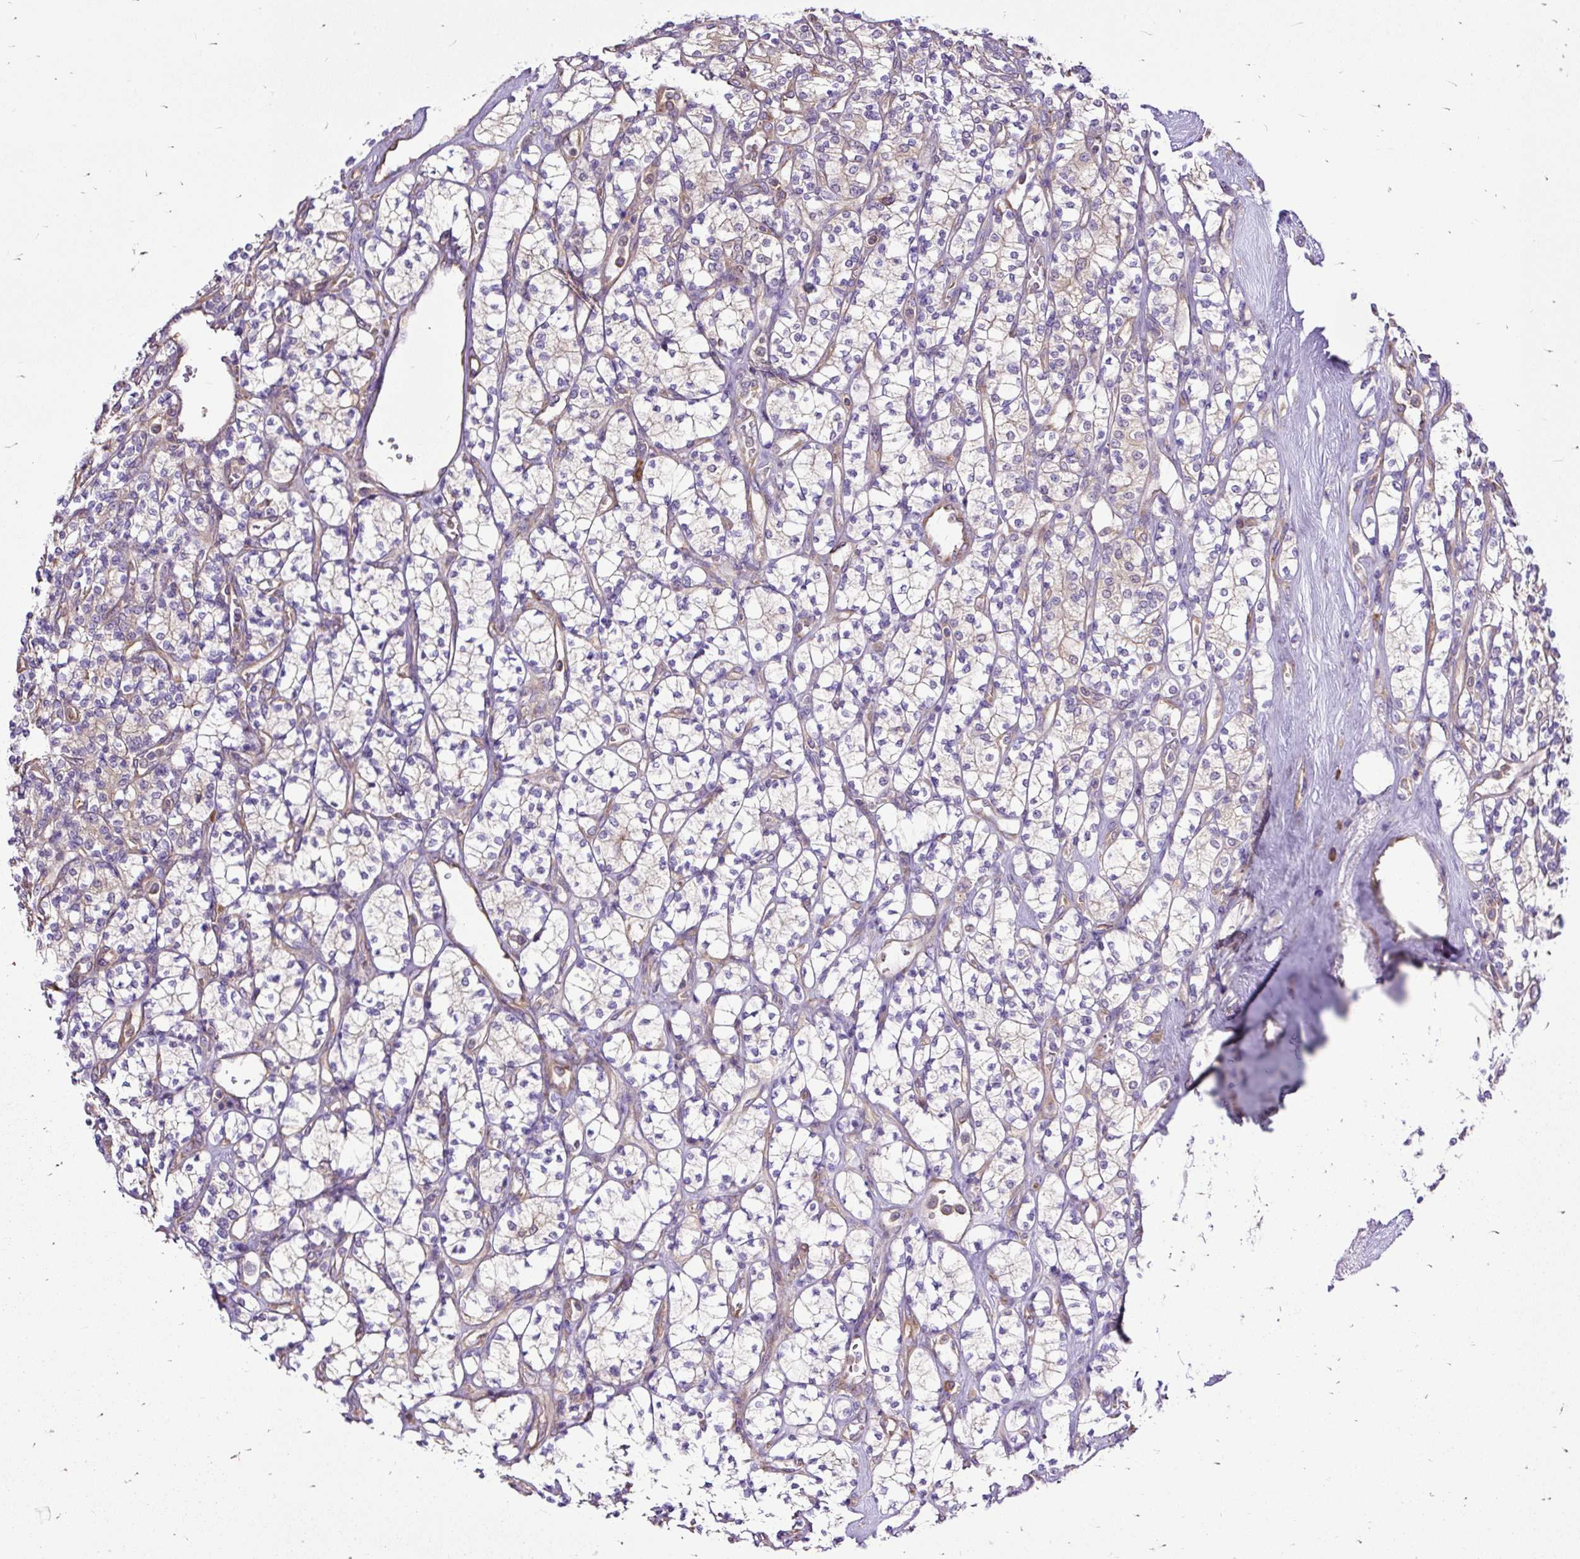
{"staining": {"intensity": "weak", "quantity": "<25%", "location": "cytoplasmic/membranous"}, "tissue": "renal cancer", "cell_type": "Tumor cells", "image_type": "cancer", "snomed": [{"axis": "morphology", "description": "Adenocarcinoma, NOS"}, {"axis": "topography", "description": "Kidney"}], "caption": "This is an IHC histopathology image of human renal cancer (adenocarcinoma). There is no staining in tumor cells.", "gene": "RPS5", "patient": {"sex": "male", "age": 77}}